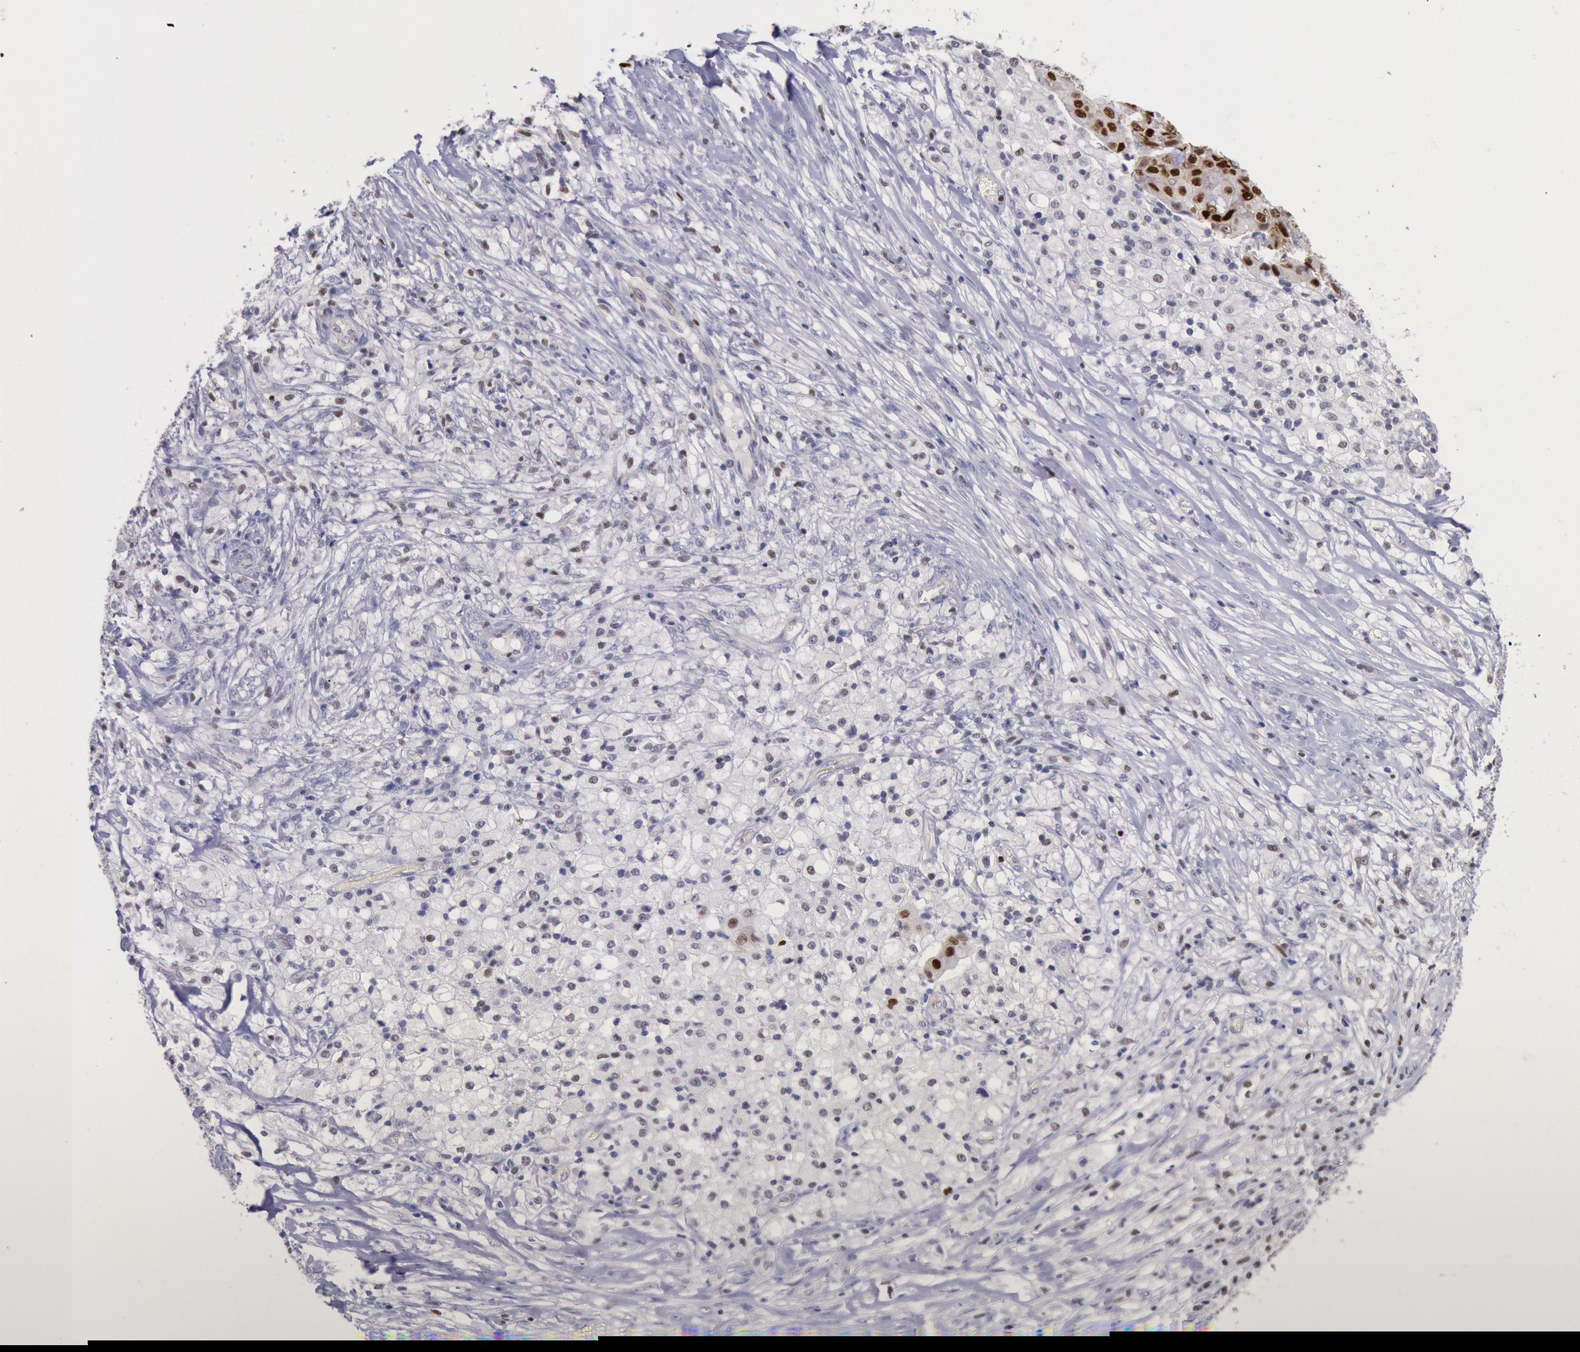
{"staining": {"intensity": "moderate", "quantity": "<25%", "location": "cytoplasmic/membranous,nuclear"}, "tissue": "ovarian cancer", "cell_type": "Tumor cells", "image_type": "cancer", "snomed": [{"axis": "morphology", "description": "Carcinoma, endometroid"}, {"axis": "topography", "description": "Ovary"}], "caption": "Ovarian cancer tissue reveals moderate cytoplasmic/membranous and nuclear staining in about <25% of tumor cells", "gene": "RPS6KA5", "patient": {"sex": "female", "age": 42}}